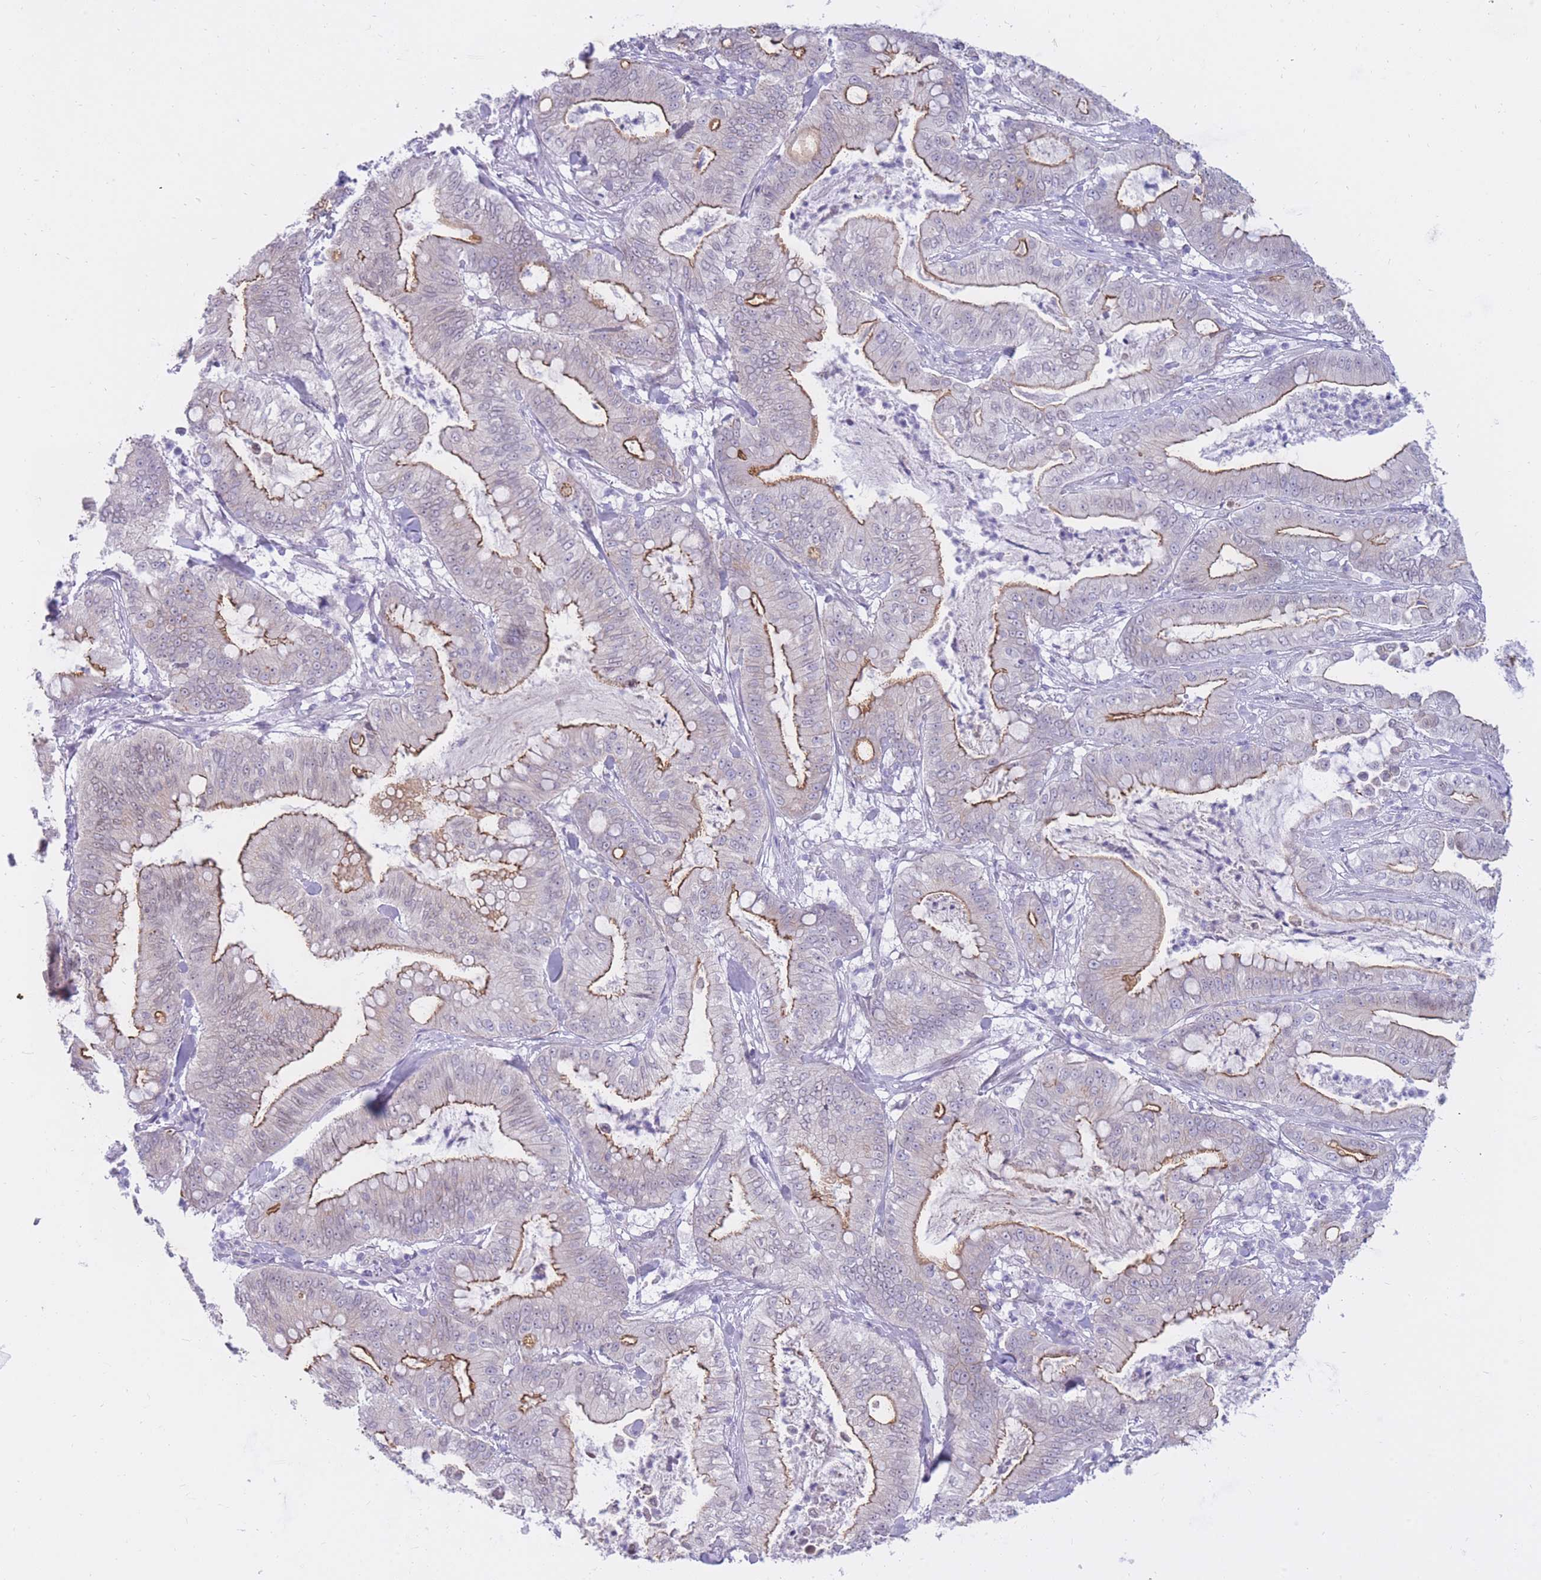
{"staining": {"intensity": "moderate", "quantity": "<25%", "location": "cytoplasmic/membranous"}, "tissue": "pancreatic cancer", "cell_type": "Tumor cells", "image_type": "cancer", "snomed": [{"axis": "morphology", "description": "Adenocarcinoma, NOS"}, {"axis": "topography", "description": "Pancreas"}], "caption": "The image shows staining of pancreatic adenocarcinoma, revealing moderate cytoplasmic/membranous protein staining (brown color) within tumor cells. (brown staining indicates protein expression, while blue staining denotes nuclei).", "gene": "HOOK2", "patient": {"sex": "male", "age": 71}}